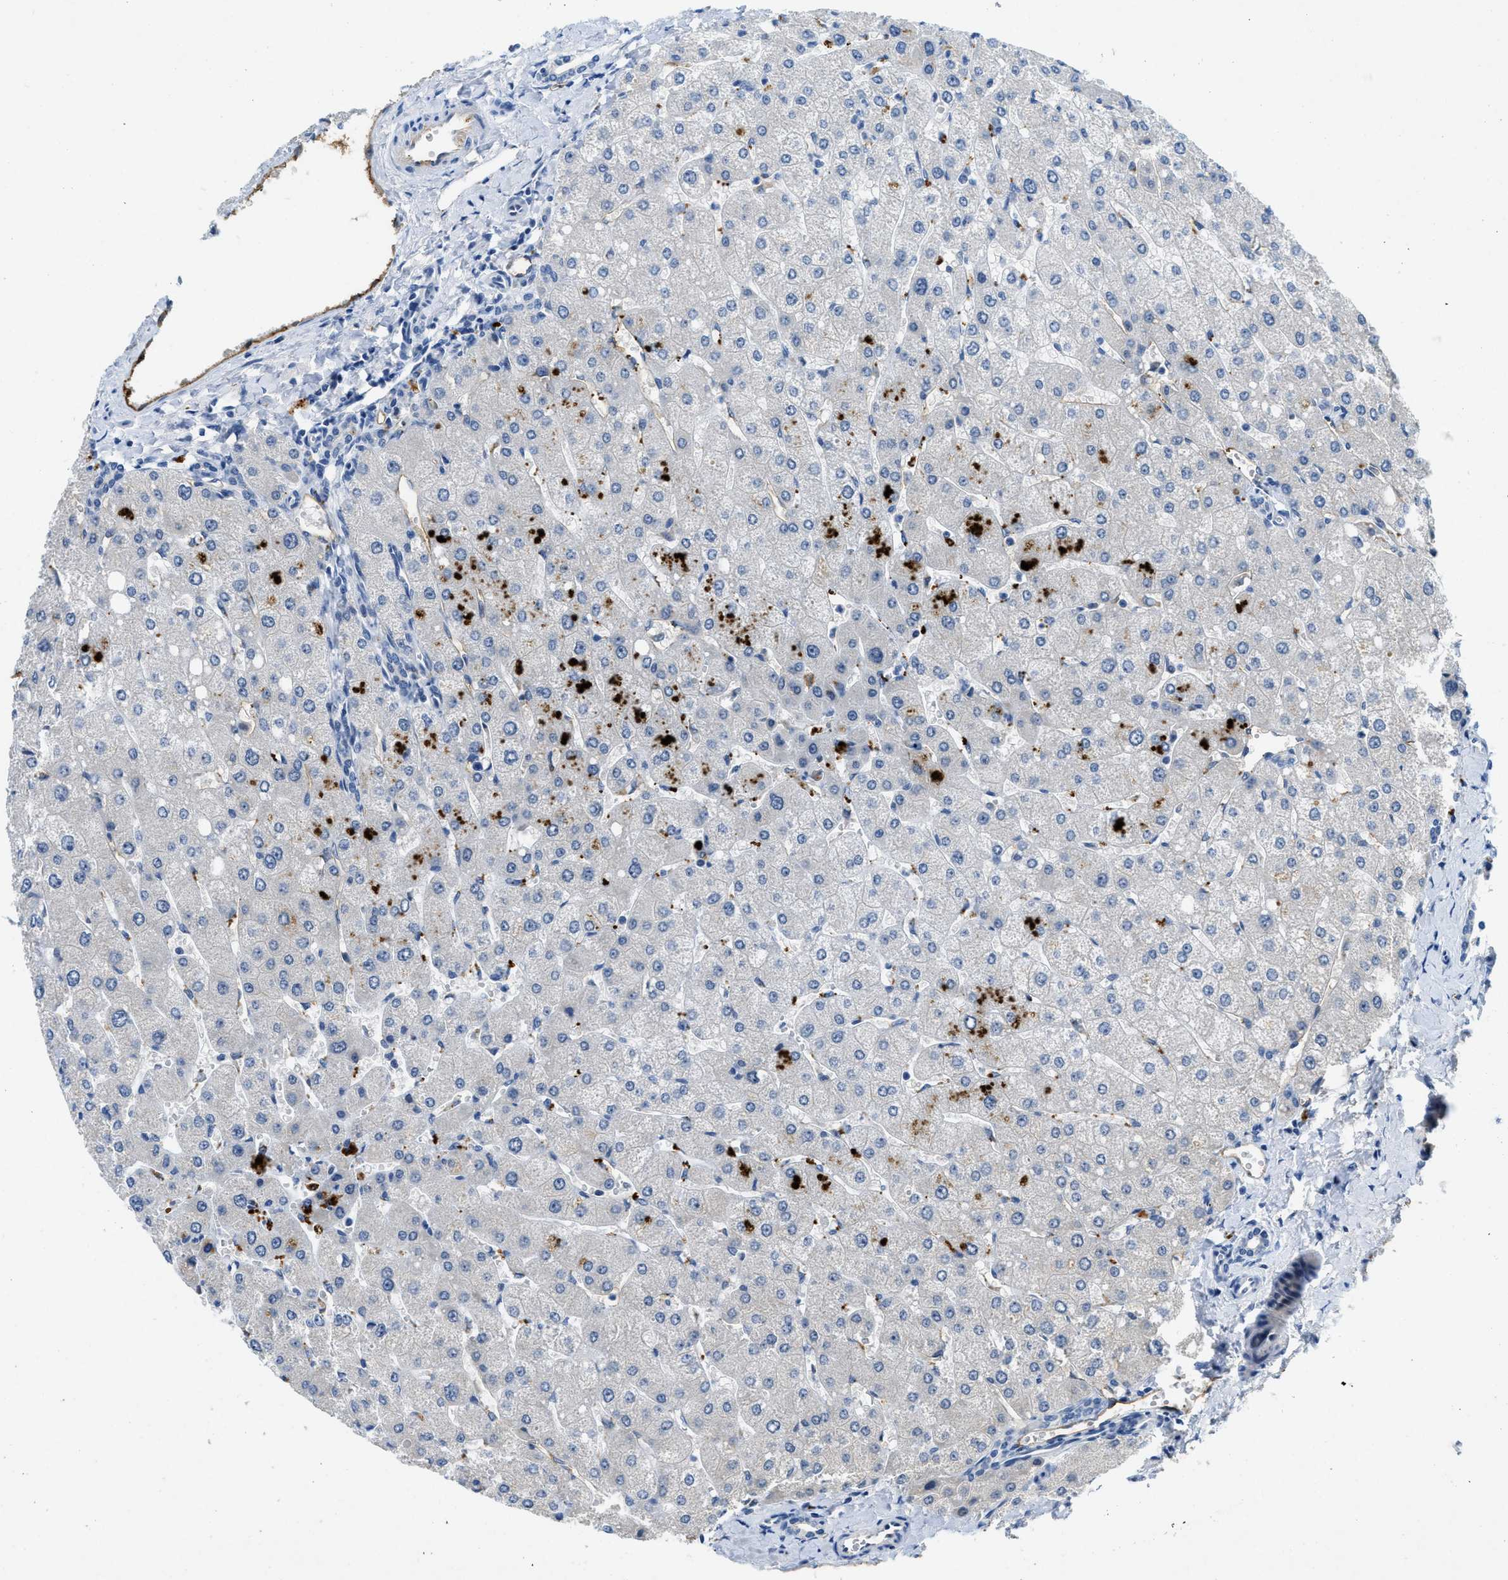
{"staining": {"intensity": "negative", "quantity": "none", "location": "none"}, "tissue": "liver", "cell_type": "Cholangiocytes", "image_type": "normal", "snomed": [{"axis": "morphology", "description": "Normal tissue, NOS"}, {"axis": "topography", "description": "Liver"}], "caption": "Immunohistochemistry (IHC) of unremarkable liver shows no positivity in cholangiocytes.", "gene": "SLCO2A1", "patient": {"sex": "male", "age": 55}}